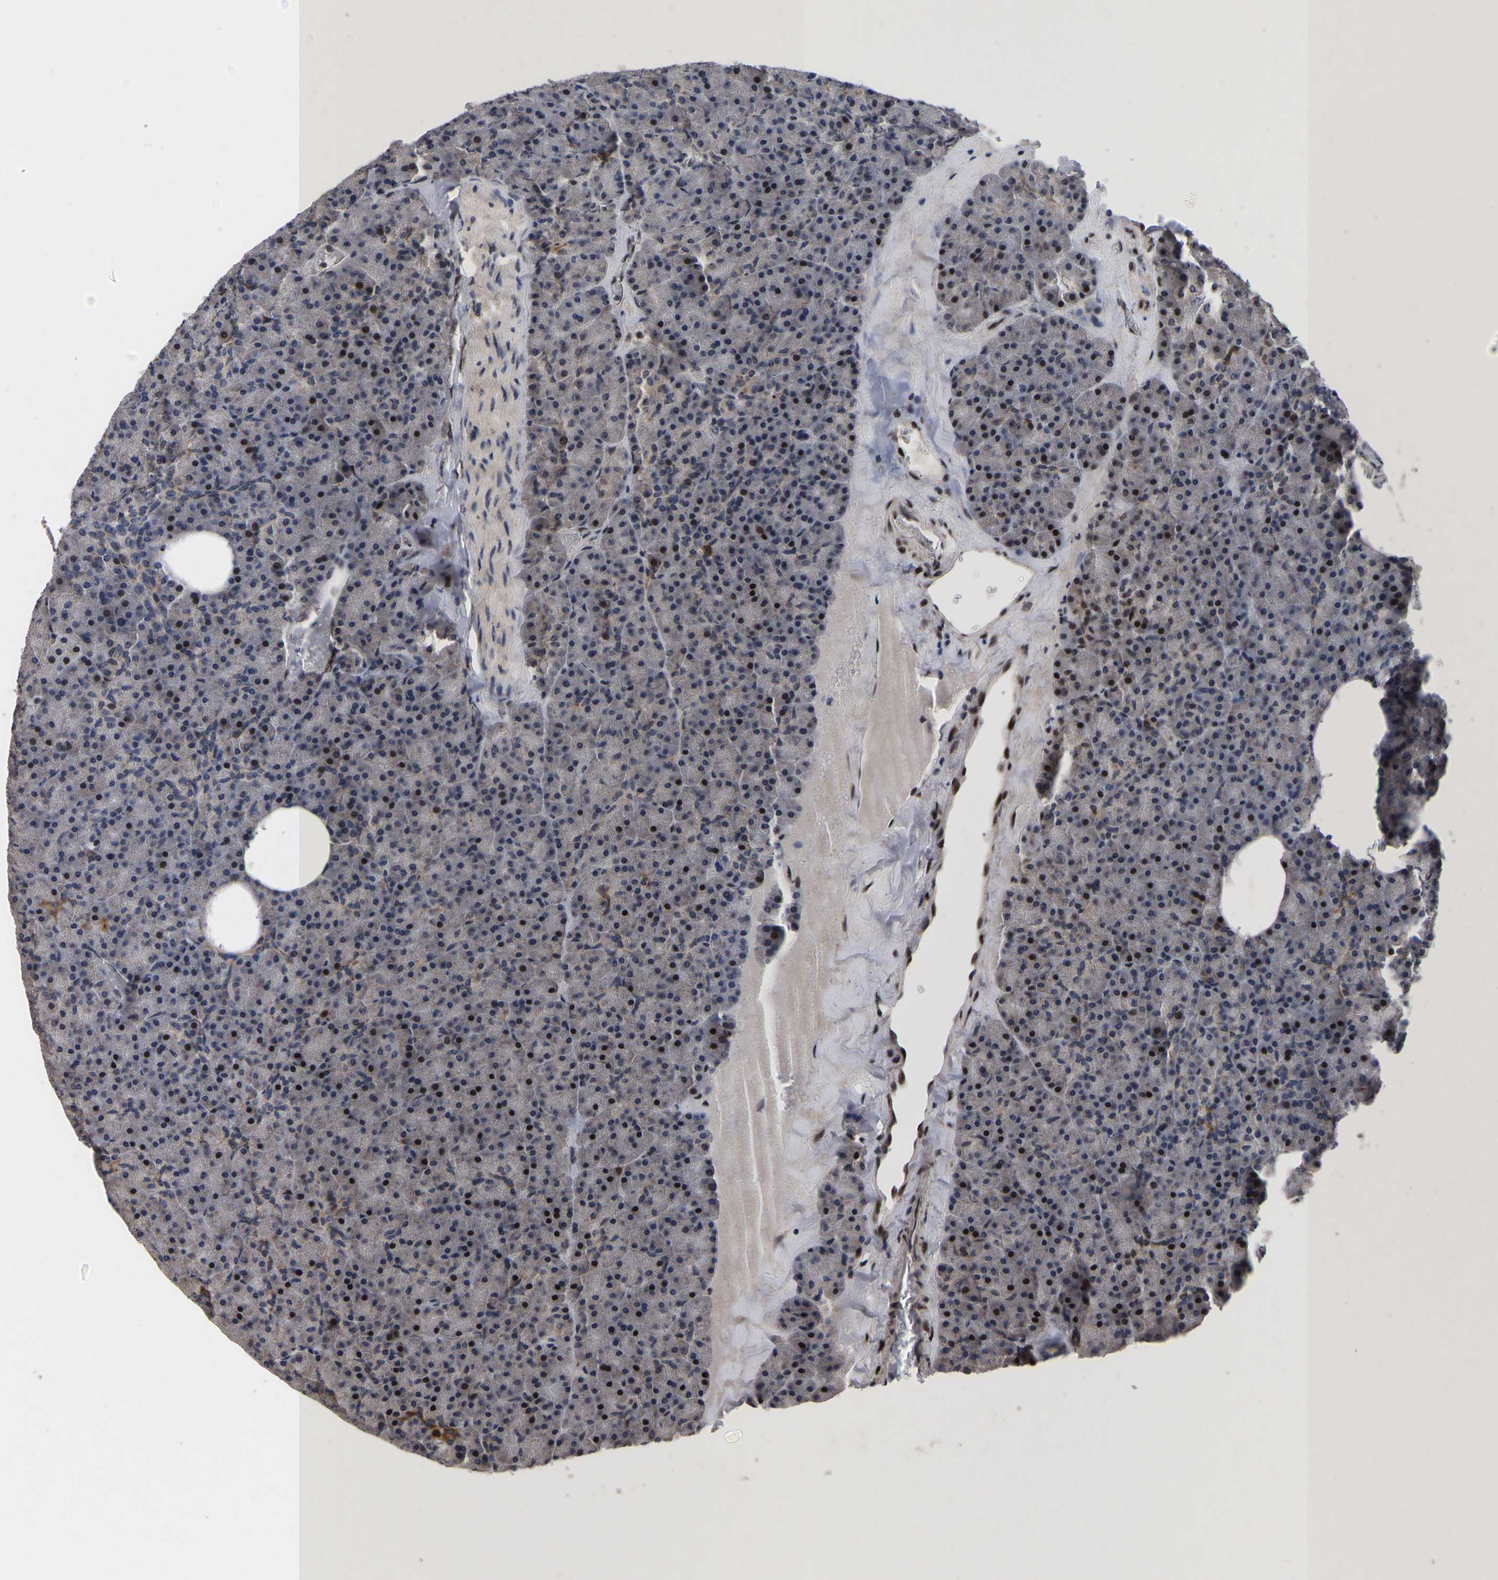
{"staining": {"intensity": "strong", "quantity": "25%-75%", "location": "cytoplasmic/membranous,nuclear"}, "tissue": "pancreas", "cell_type": "Exocrine glandular cells", "image_type": "normal", "snomed": [{"axis": "morphology", "description": "Normal tissue, NOS"}, {"axis": "morphology", "description": "Carcinoid, malignant, NOS"}, {"axis": "topography", "description": "Pancreas"}], "caption": "IHC staining of benign pancreas, which displays high levels of strong cytoplasmic/membranous,nuclear expression in approximately 25%-75% of exocrine glandular cells indicating strong cytoplasmic/membranous,nuclear protein expression. The staining was performed using DAB (brown) for protein detection and nuclei were counterstained in hematoxylin (blue).", "gene": "JUNB", "patient": {"sex": "female", "age": 35}}